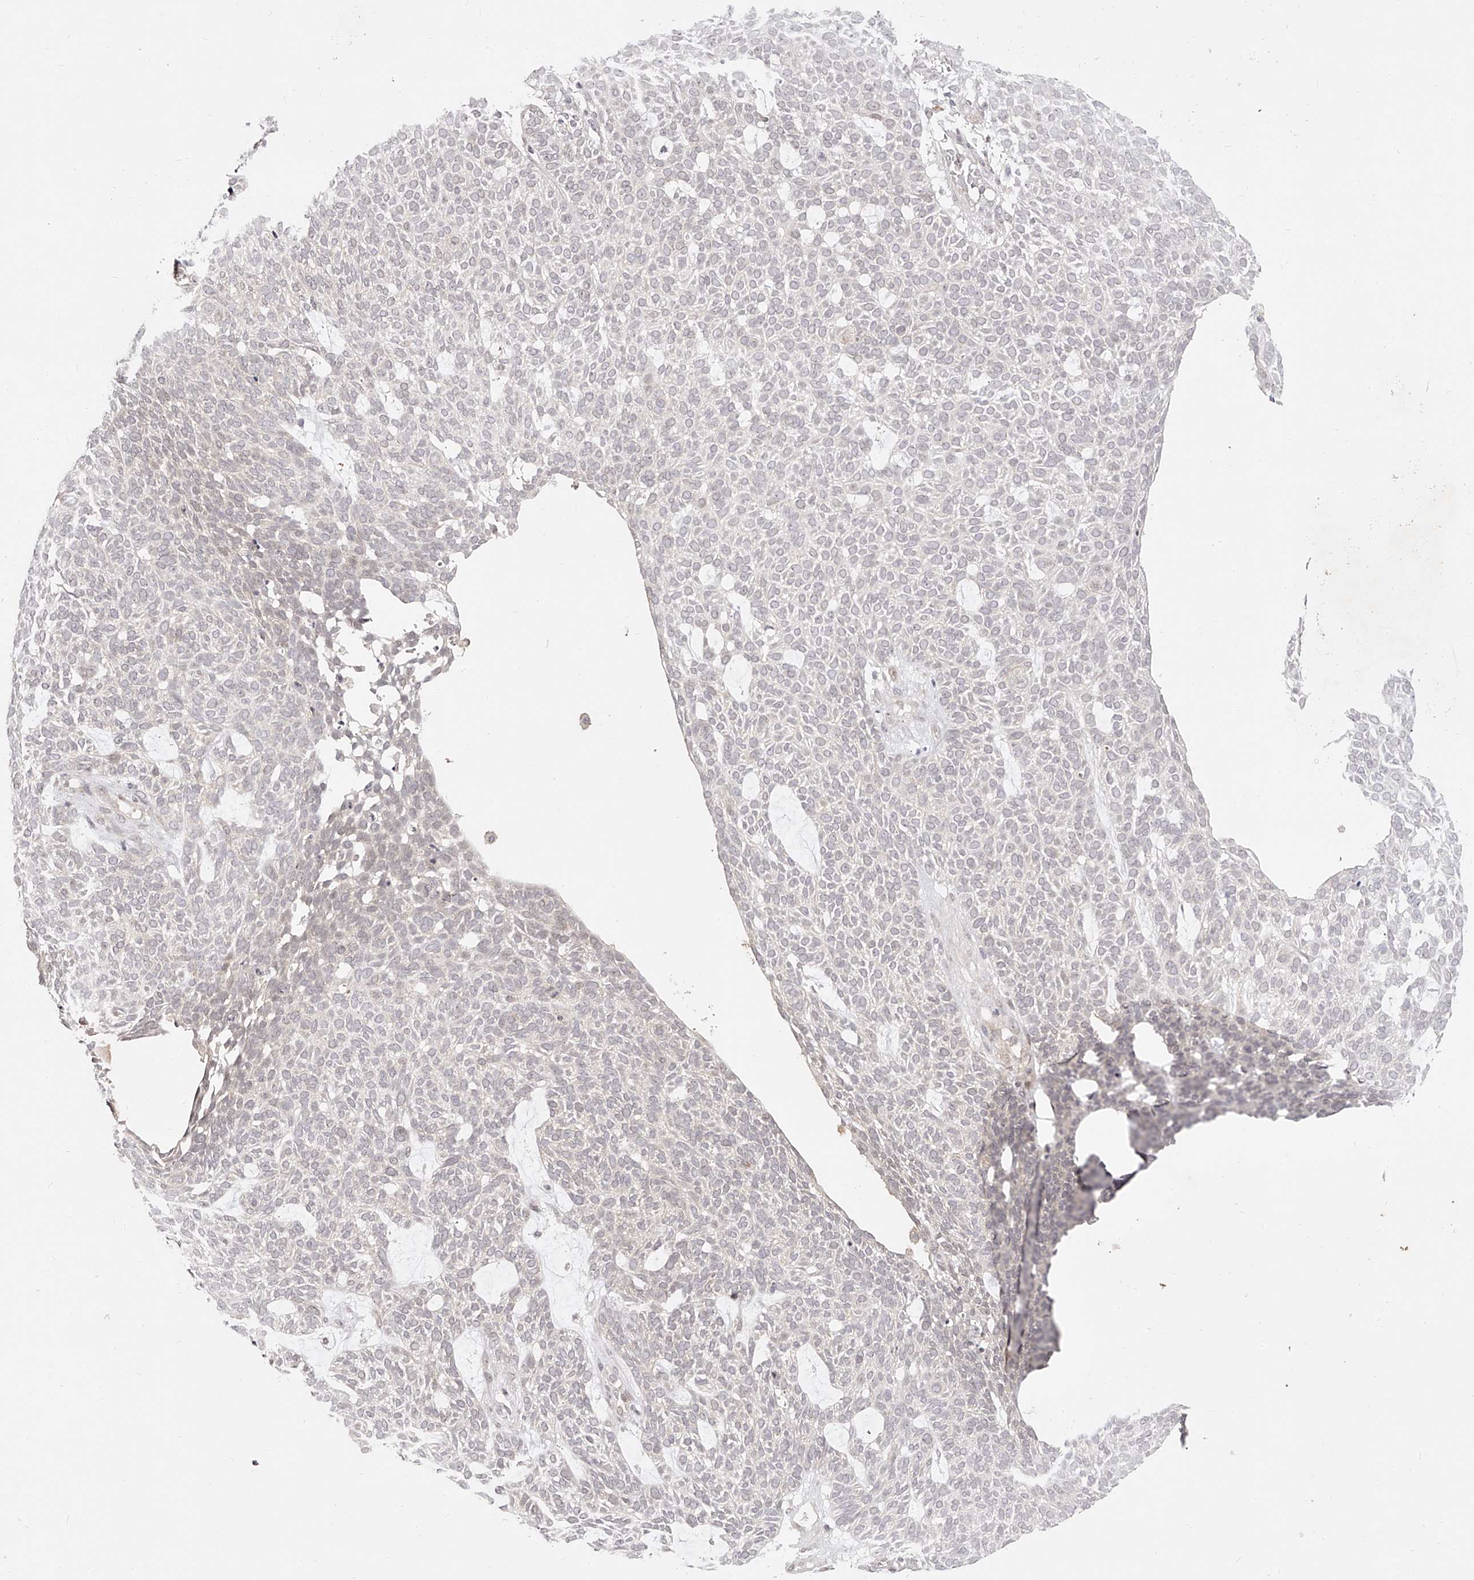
{"staining": {"intensity": "negative", "quantity": "none", "location": "none"}, "tissue": "skin cancer", "cell_type": "Tumor cells", "image_type": "cancer", "snomed": [{"axis": "morphology", "description": "Squamous cell carcinoma, NOS"}, {"axis": "topography", "description": "Skin"}], "caption": "A high-resolution photomicrograph shows immunohistochemistry staining of skin cancer (squamous cell carcinoma), which reveals no significant positivity in tumor cells. (DAB (3,3'-diaminobenzidine) IHC visualized using brightfield microscopy, high magnification).", "gene": "USF3", "patient": {"sex": "female", "age": 90}}